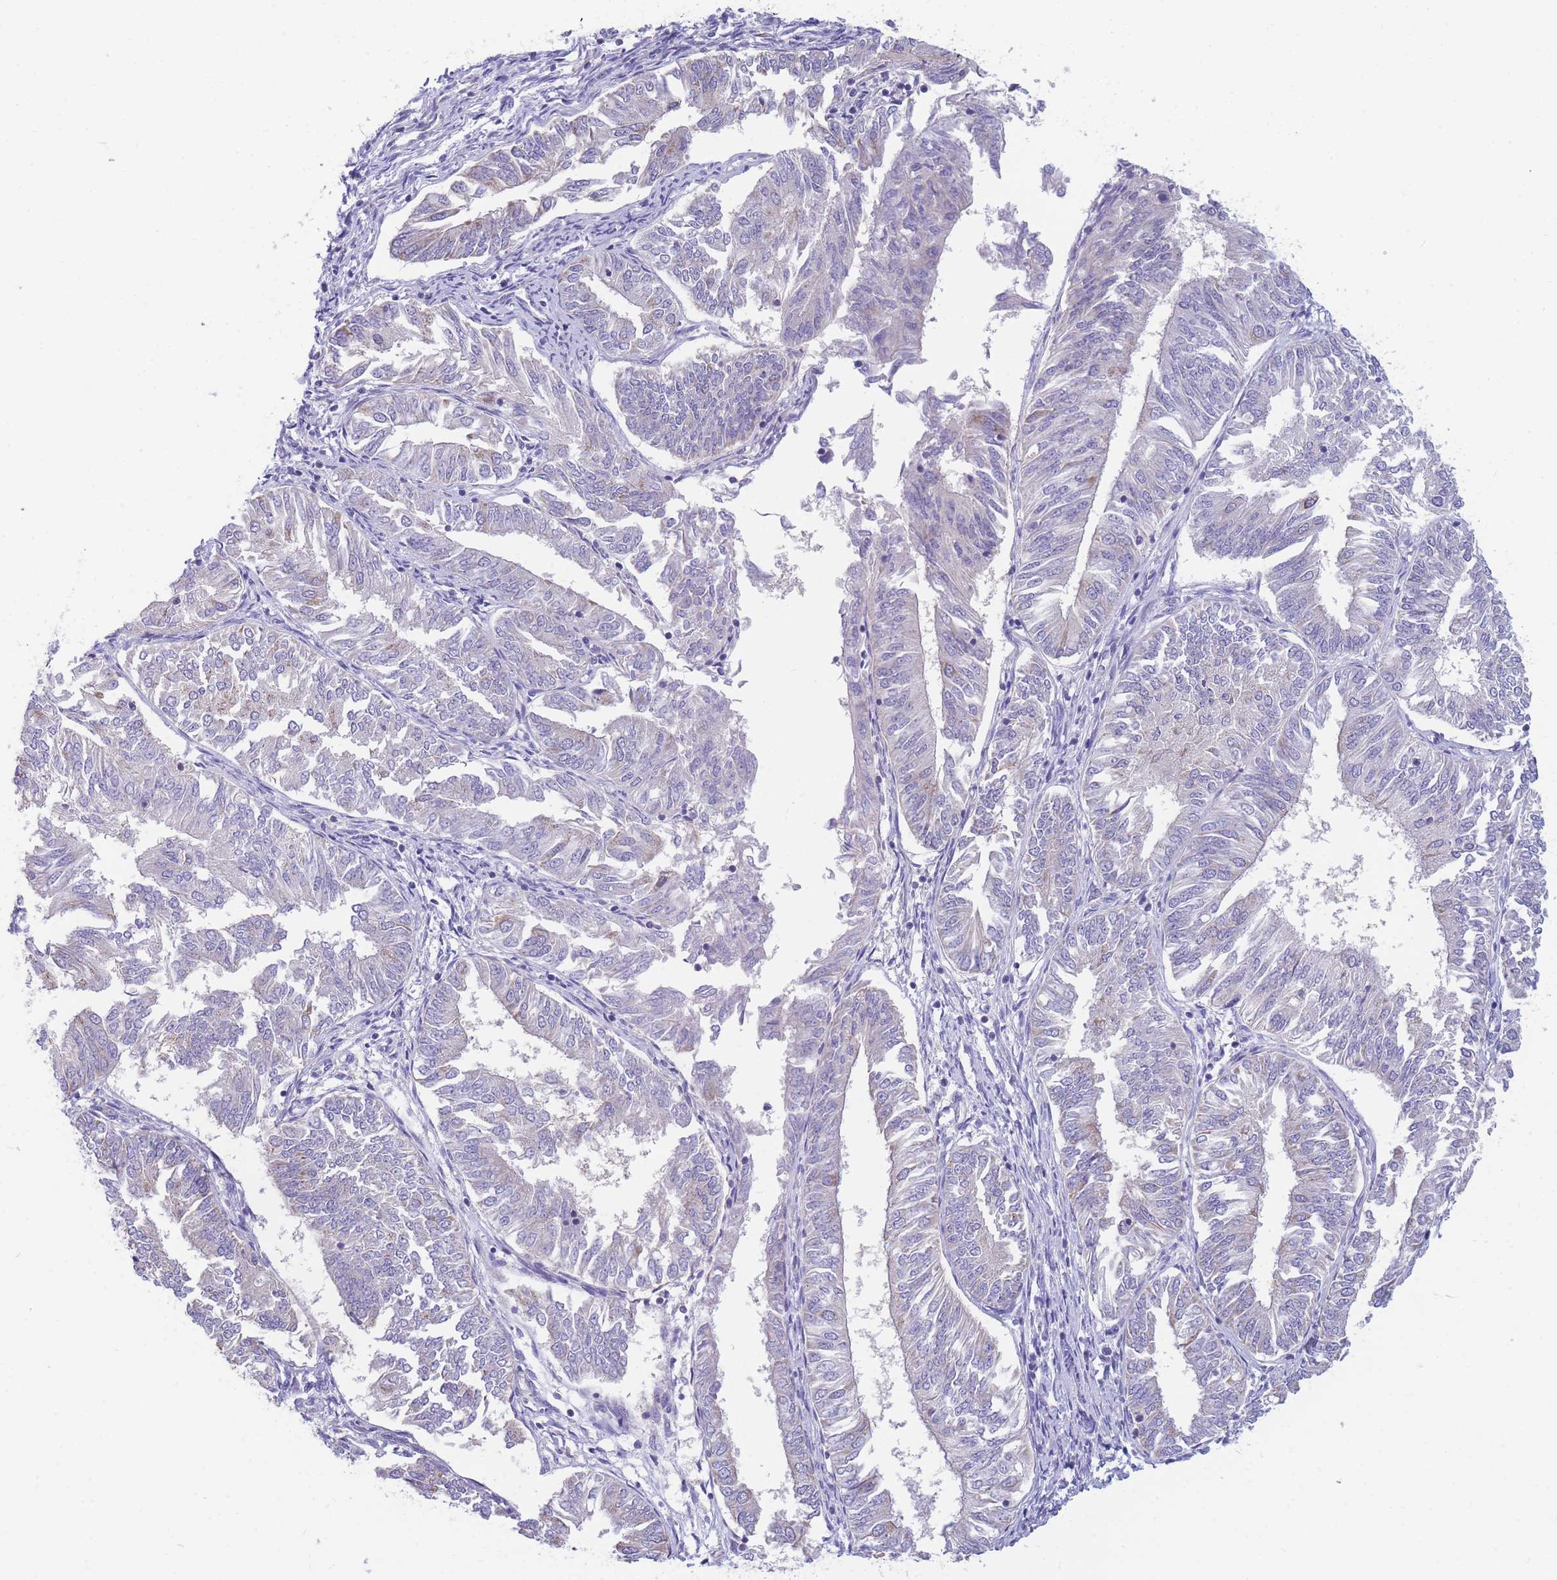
{"staining": {"intensity": "negative", "quantity": "none", "location": "none"}, "tissue": "endometrial cancer", "cell_type": "Tumor cells", "image_type": "cancer", "snomed": [{"axis": "morphology", "description": "Adenocarcinoma, NOS"}, {"axis": "topography", "description": "Endometrium"}], "caption": "This histopathology image is of endometrial cancer (adenocarcinoma) stained with IHC to label a protein in brown with the nuclei are counter-stained blue. There is no positivity in tumor cells. Brightfield microscopy of IHC stained with DAB (3,3'-diaminobenzidine) (brown) and hematoxylin (blue), captured at high magnification.", "gene": "DHRS11", "patient": {"sex": "female", "age": 58}}